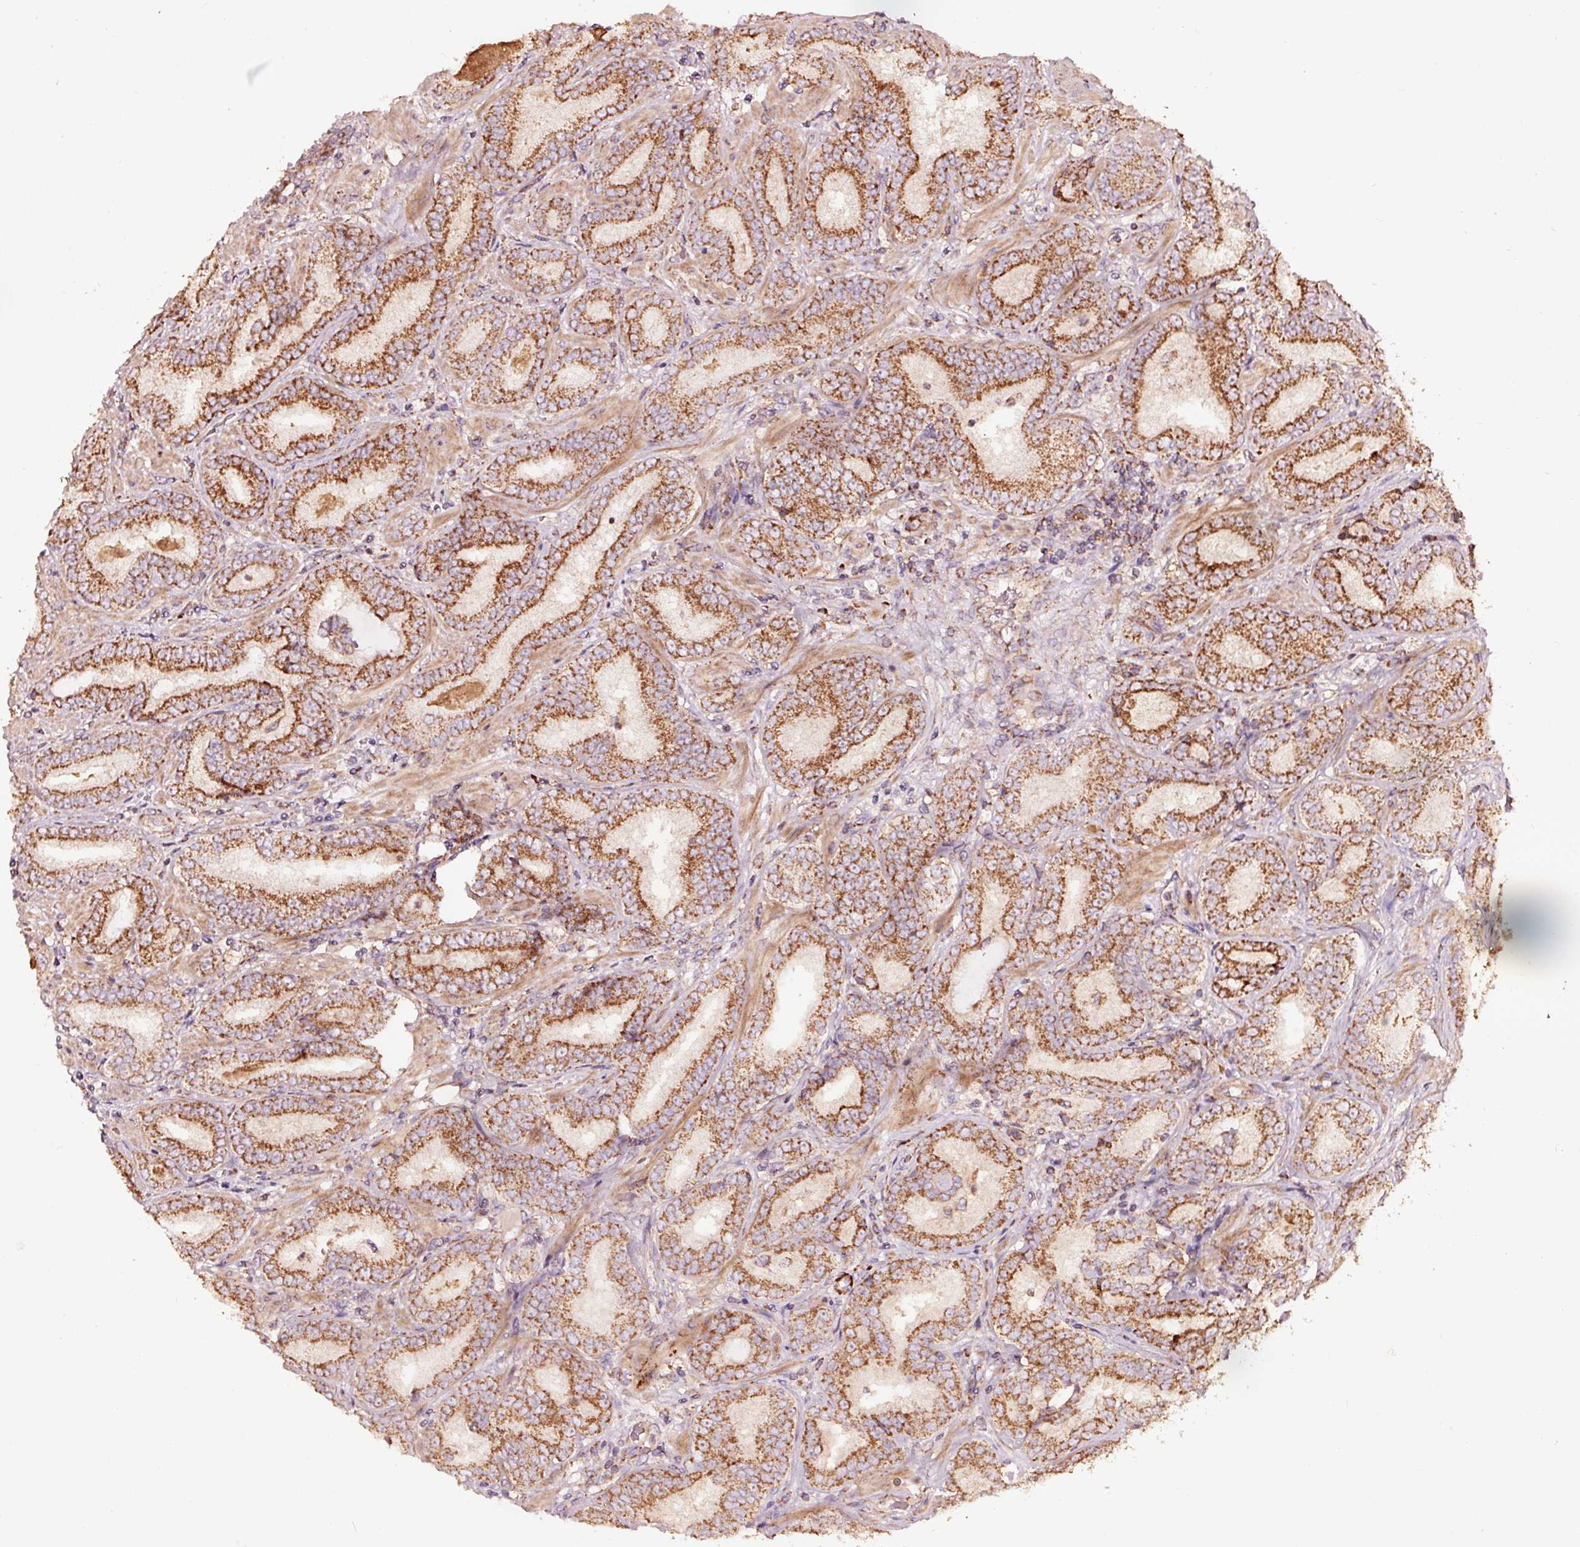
{"staining": {"intensity": "strong", "quantity": ">75%", "location": "cytoplasmic/membranous"}, "tissue": "prostate cancer", "cell_type": "Tumor cells", "image_type": "cancer", "snomed": [{"axis": "morphology", "description": "Adenocarcinoma, High grade"}, {"axis": "topography", "description": "Prostate"}], "caption": "IHC (DAB) staining of human high-grade adenocarcinoma (prostate) reveals strong cytoplasmic/membranous protein positivity in about >75% of tumor cells.", "gene": "TPM1", "patient": {"sex": "male", "age": 72}}